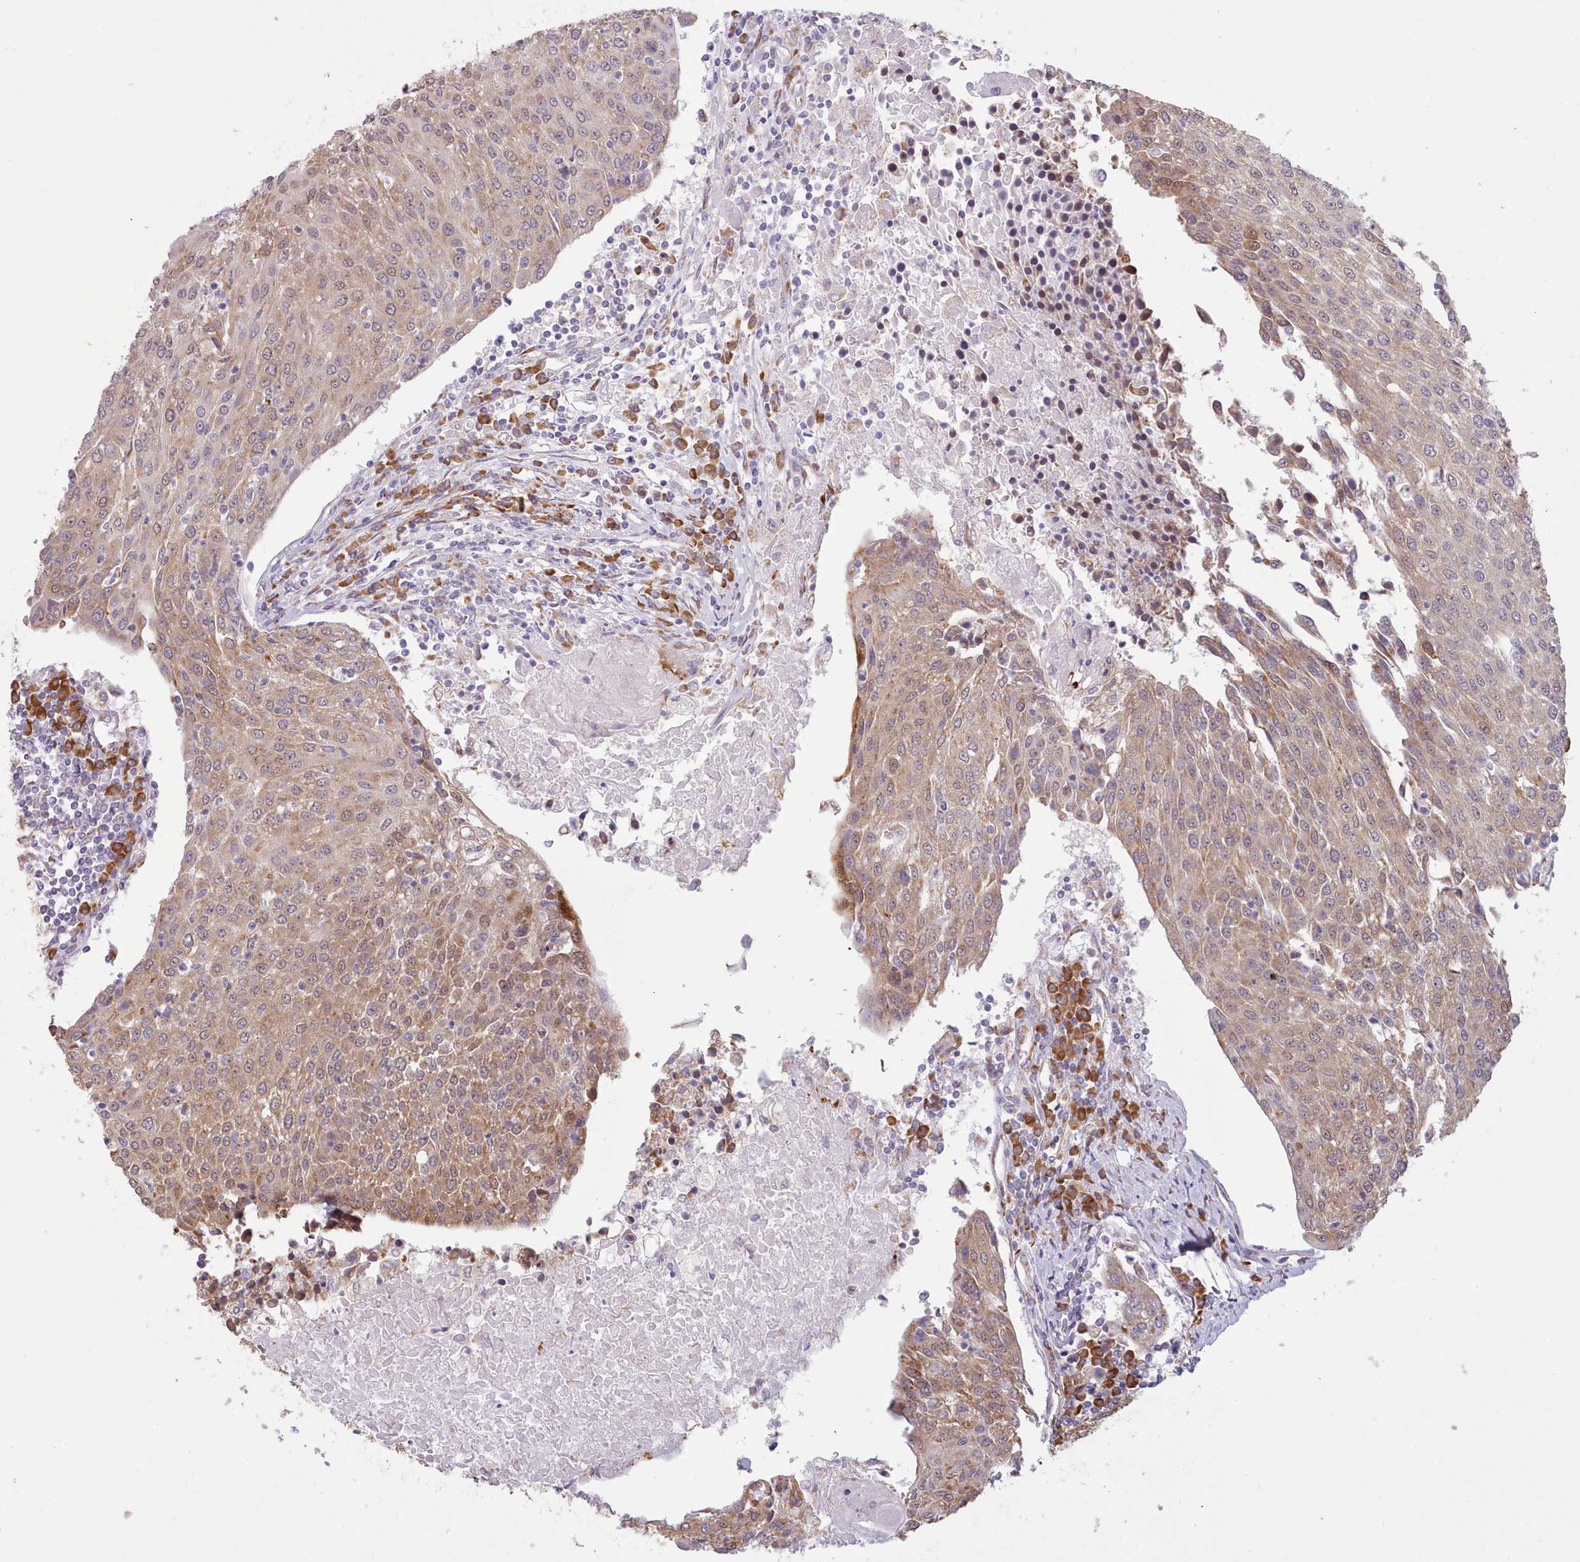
{"staining": {"intensity": "moderate", "quantity": ">75%", "location": "cytoplasmic/membranous"}, "tissue": "urothelial cancer", "cell_type": "Tumor cells", "image_type": "cancer", "snomed": [{"axis": "morphology", "description": "Urothelial carcinoma, High grade"}, {"axis": "topography", "description": "Urinary bladder"}], "caption": "Immunohistochemistry (IHC) photomicrograph of neoplastic tissue: human high-grade urothelial carcinoma stained using IHC displays medium levels of moderate protein expression localized specifically in the cytoplasmic/membranous of tumor cells, appearing as a cytoplasmic/membranous brown color.", "gene": "SEC61B", "patient": {"sex": "female", "age": 85}}